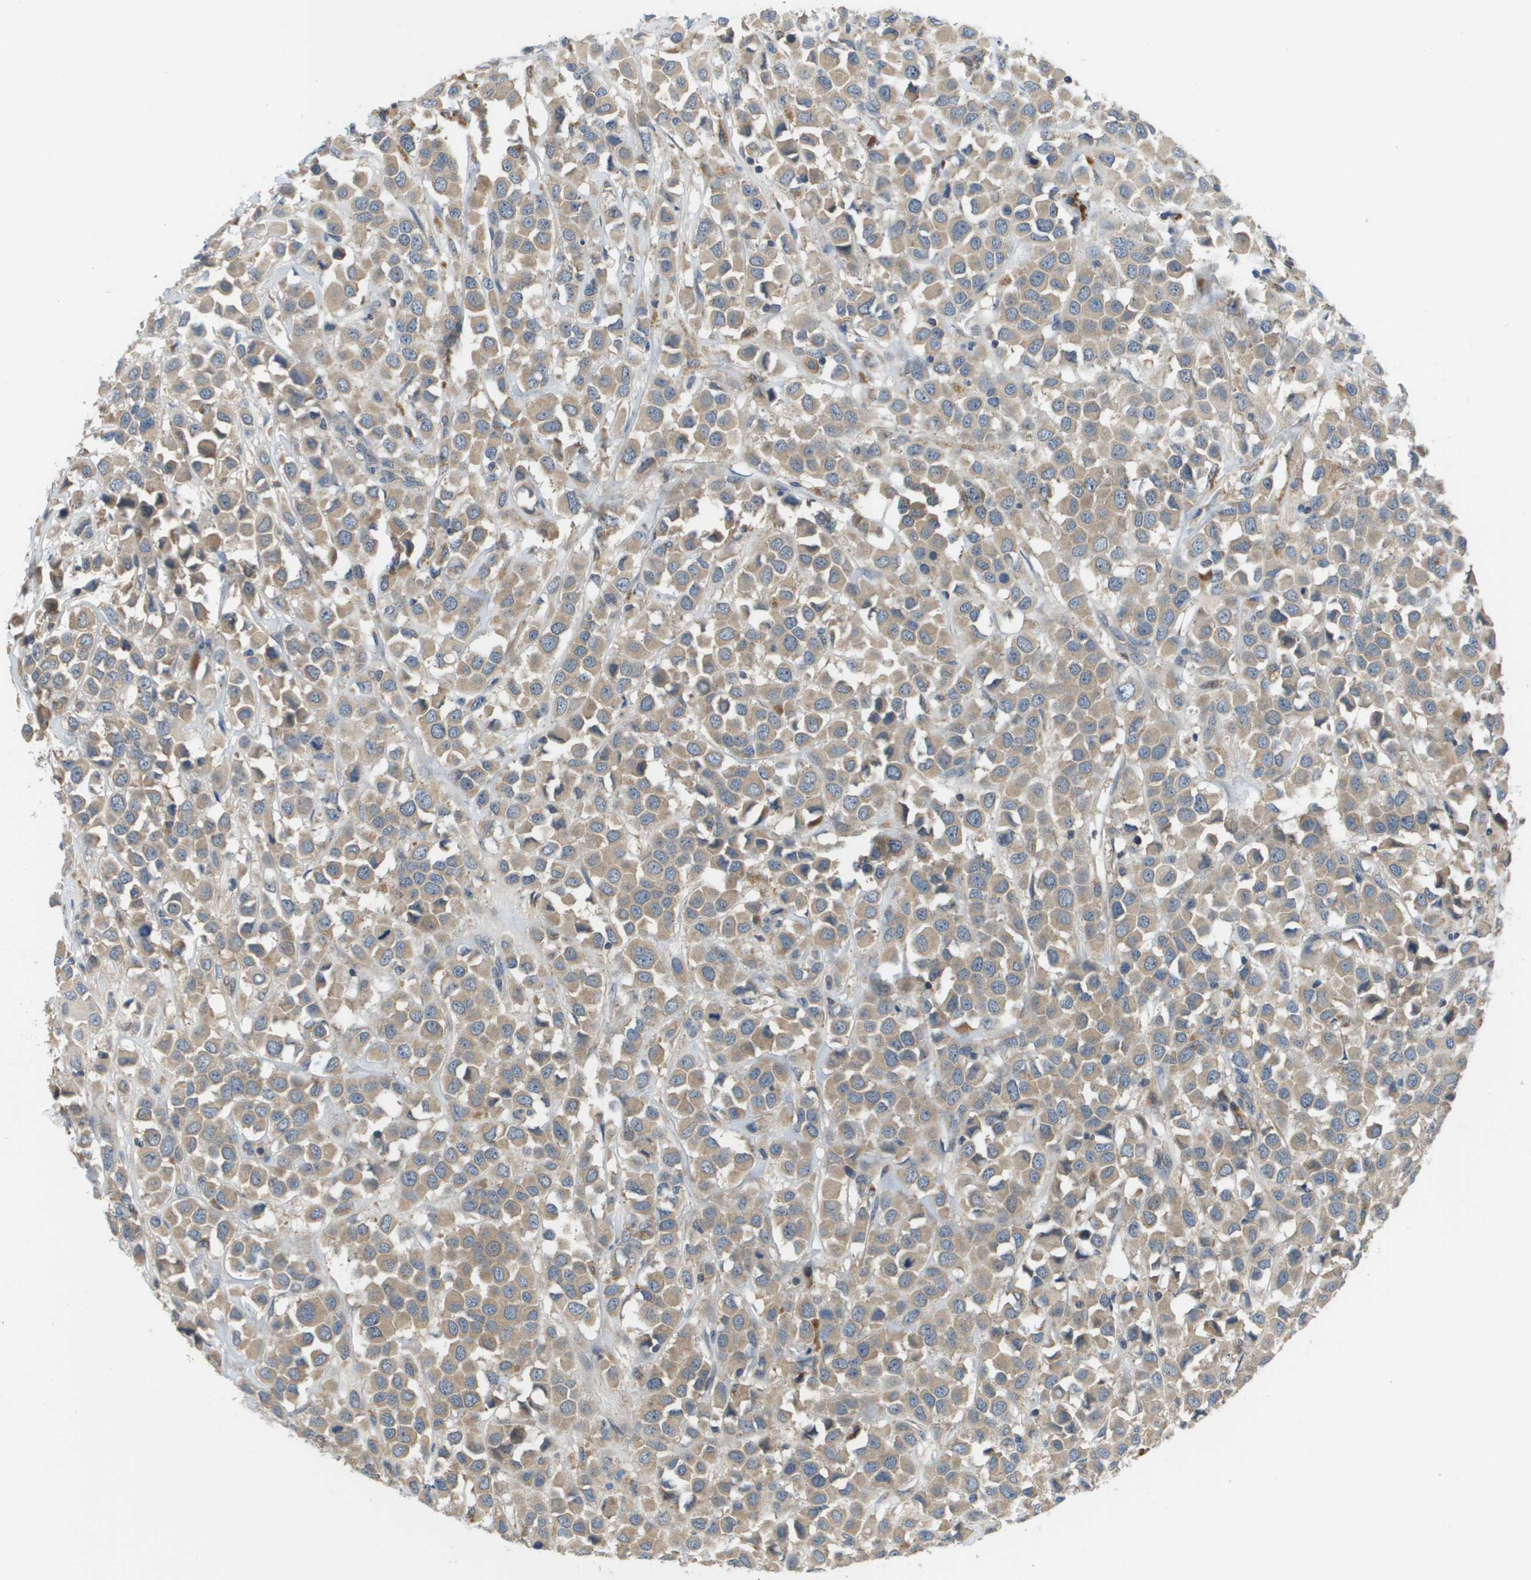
{"staining": {"intensity": "moderate", "quantity": ">75%", "location": "cytoplasmic/membranous"}, "tissue": "breast cancer", "cell_type": "Tumor cells", "image_type": "cancer", "snomed": [{"axis": "morphology", "description": "Duct carcinoma"}, {"axis": "topography", "description": "Breast"}], "caption": "Immunohistochemical staining of breast cancer demonstrates medium levels of moderate cytoplasmic/membranous protein expression in about >75% of tumor cells.", "gene": "SLC25A20", "patient": {"sex": "female", "age": 61}}